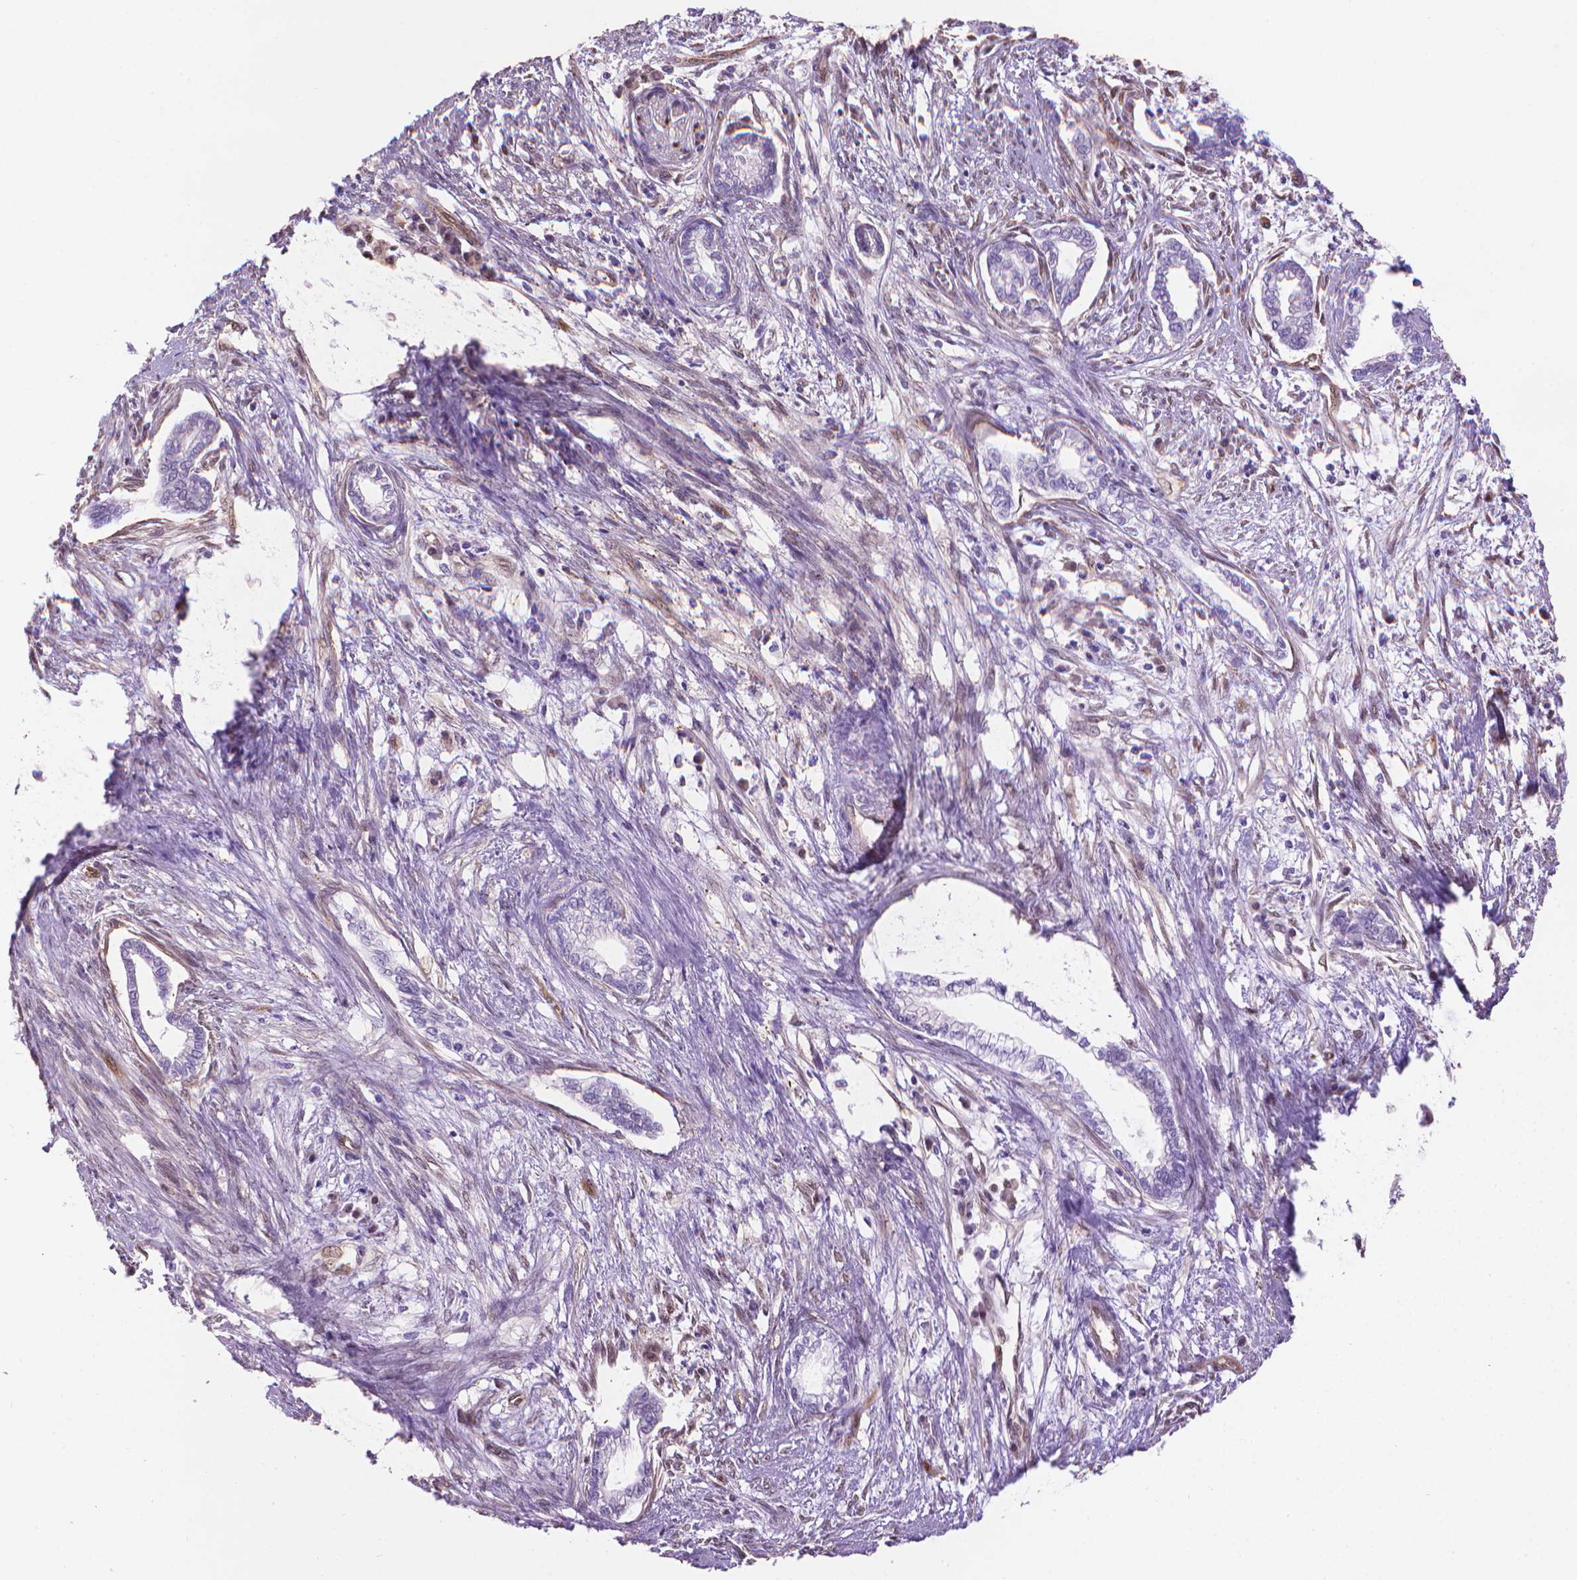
{"staining": {"intensity": "negative", "quantity": "none", "location": "none"}, "tissue": "cervical cancer", "cell_type": "Tumor cells", "image_type": "cancer", "snomed": [{"axis": "morphology", "description": "Adenocarcinoma, NOS"}, {"axis": "topography", "description": "Cervix"}], "caption": "Immunohistochemistry (IHC) histopathology image of cervical cancer (adenocarcinoma) stained for a protein (brown), which exhibits no expression in tumor cells.", "gene": "CLIC4", "patient": {"sex": "female", "age": 62}}